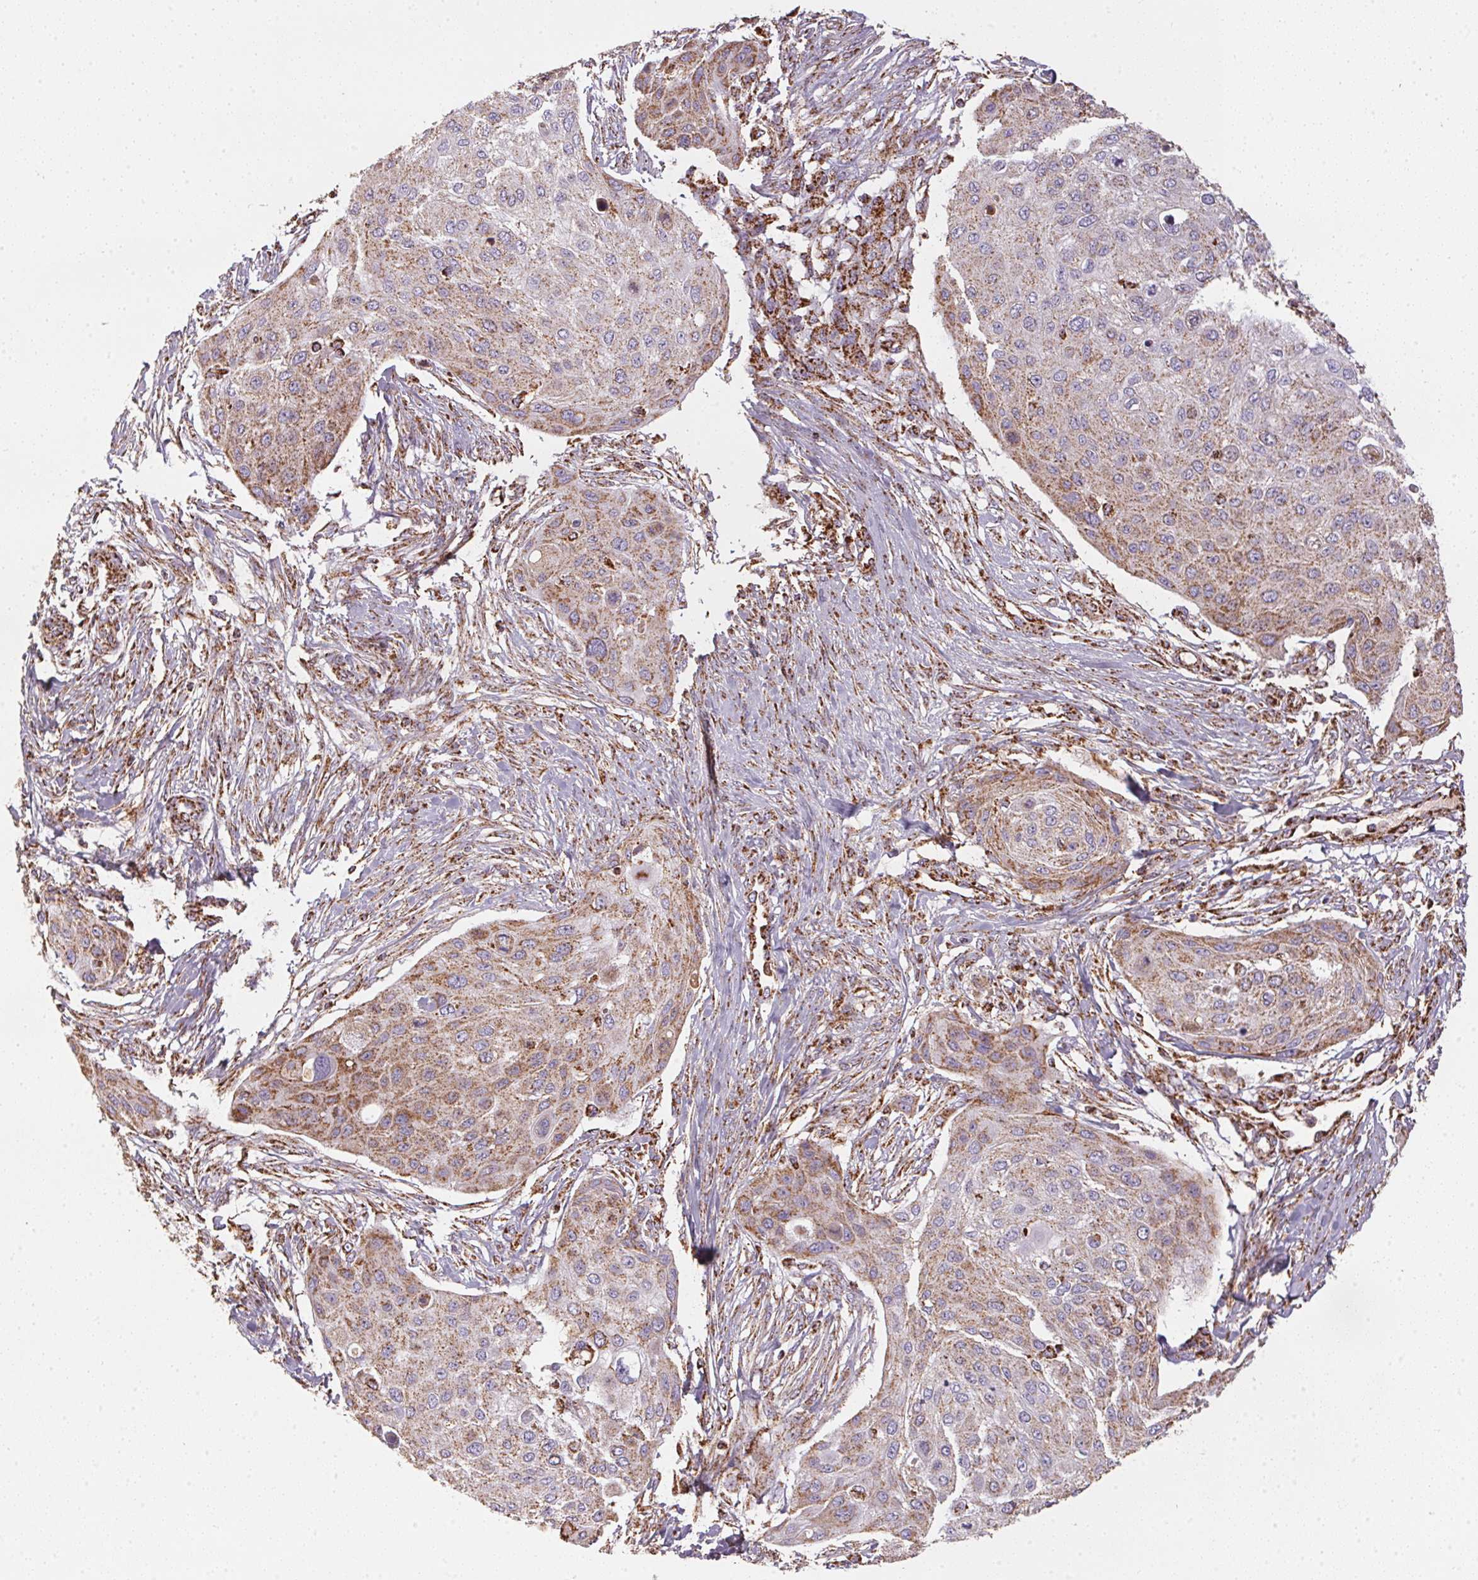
{"staining": {"intensity": "moderate", "quantity": "25%-75%", "location": "cytoplasmic/membranous"}, "tissue": "skin cancer", "cell_type": "Tumor cells", "image_type": "cancer", "snomed": [{"axis": "morphology", "description": "Squamous cell carcinoma, NOS"}, {"axis": "topography", "description": "Skin"}], "caption": "A brown stain shows moderate cytoplasmic/membranous expression of a protein in skin cancer (squamous cell carcinoma) tumor cells. (DAB (3,3'-diaminobenzidine) IHC, brown staining for protein, blue staining for nuclei).", "gene": "NDUFS2", "patient": {"sex": "female", "age": 87}}